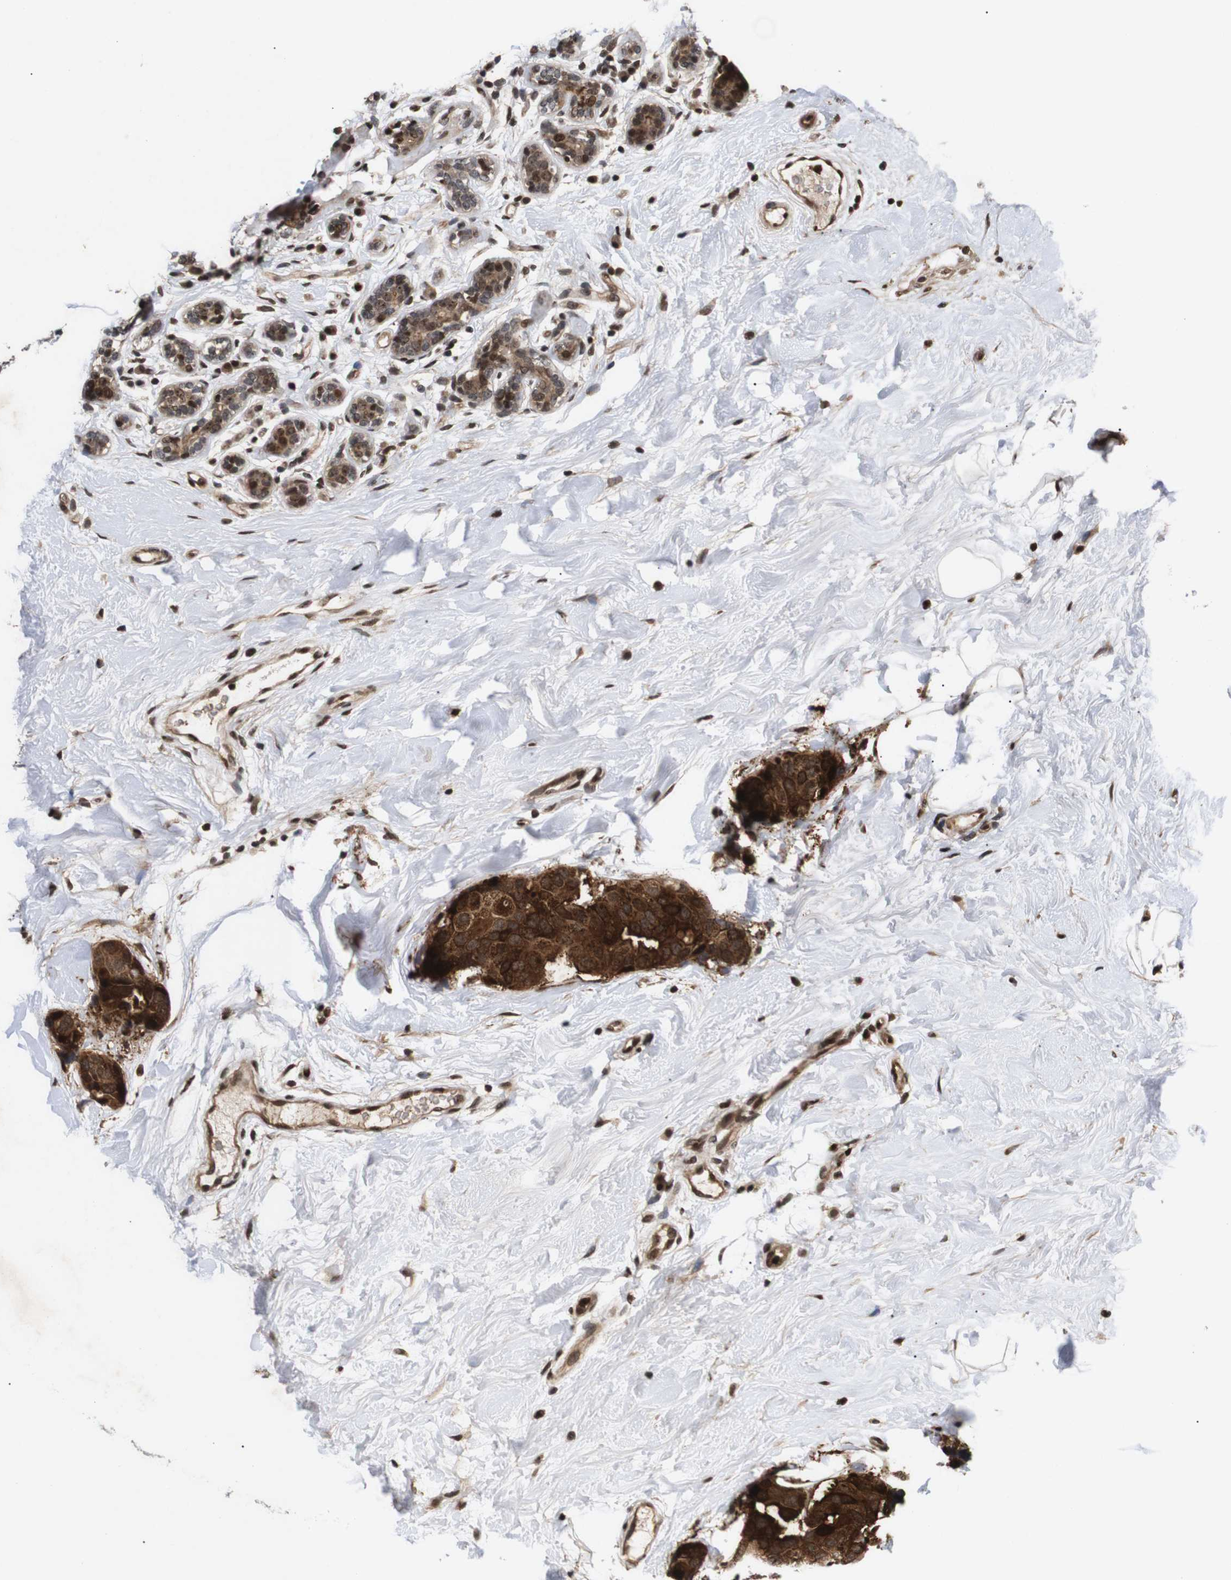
{"staining": {"intensity": "strong", "quantity": ">75%", "location": "cytoplasmic/membranous,nuclear"}, "tissue": "breast cancer", "cell_type": "Tumor cells", "image_type": "cancer", "snomed": [{"axis": "morphology", "description": "Normal tissue, NOS"}, {"axis": "morphology", "description": "Duct carcinoma"}, {"axis": "topography", "description": "Breast"}], "caption": "An immunohistochemistry image of tumor tissue is shown. Protein staining in brown shows strong cytoplasmic/membranous and nuclear positivity in breast invasive ductal carcinoma within tumor cells.", "gene": "KIF23", "patient": {"sex": "female", "age": 39}}